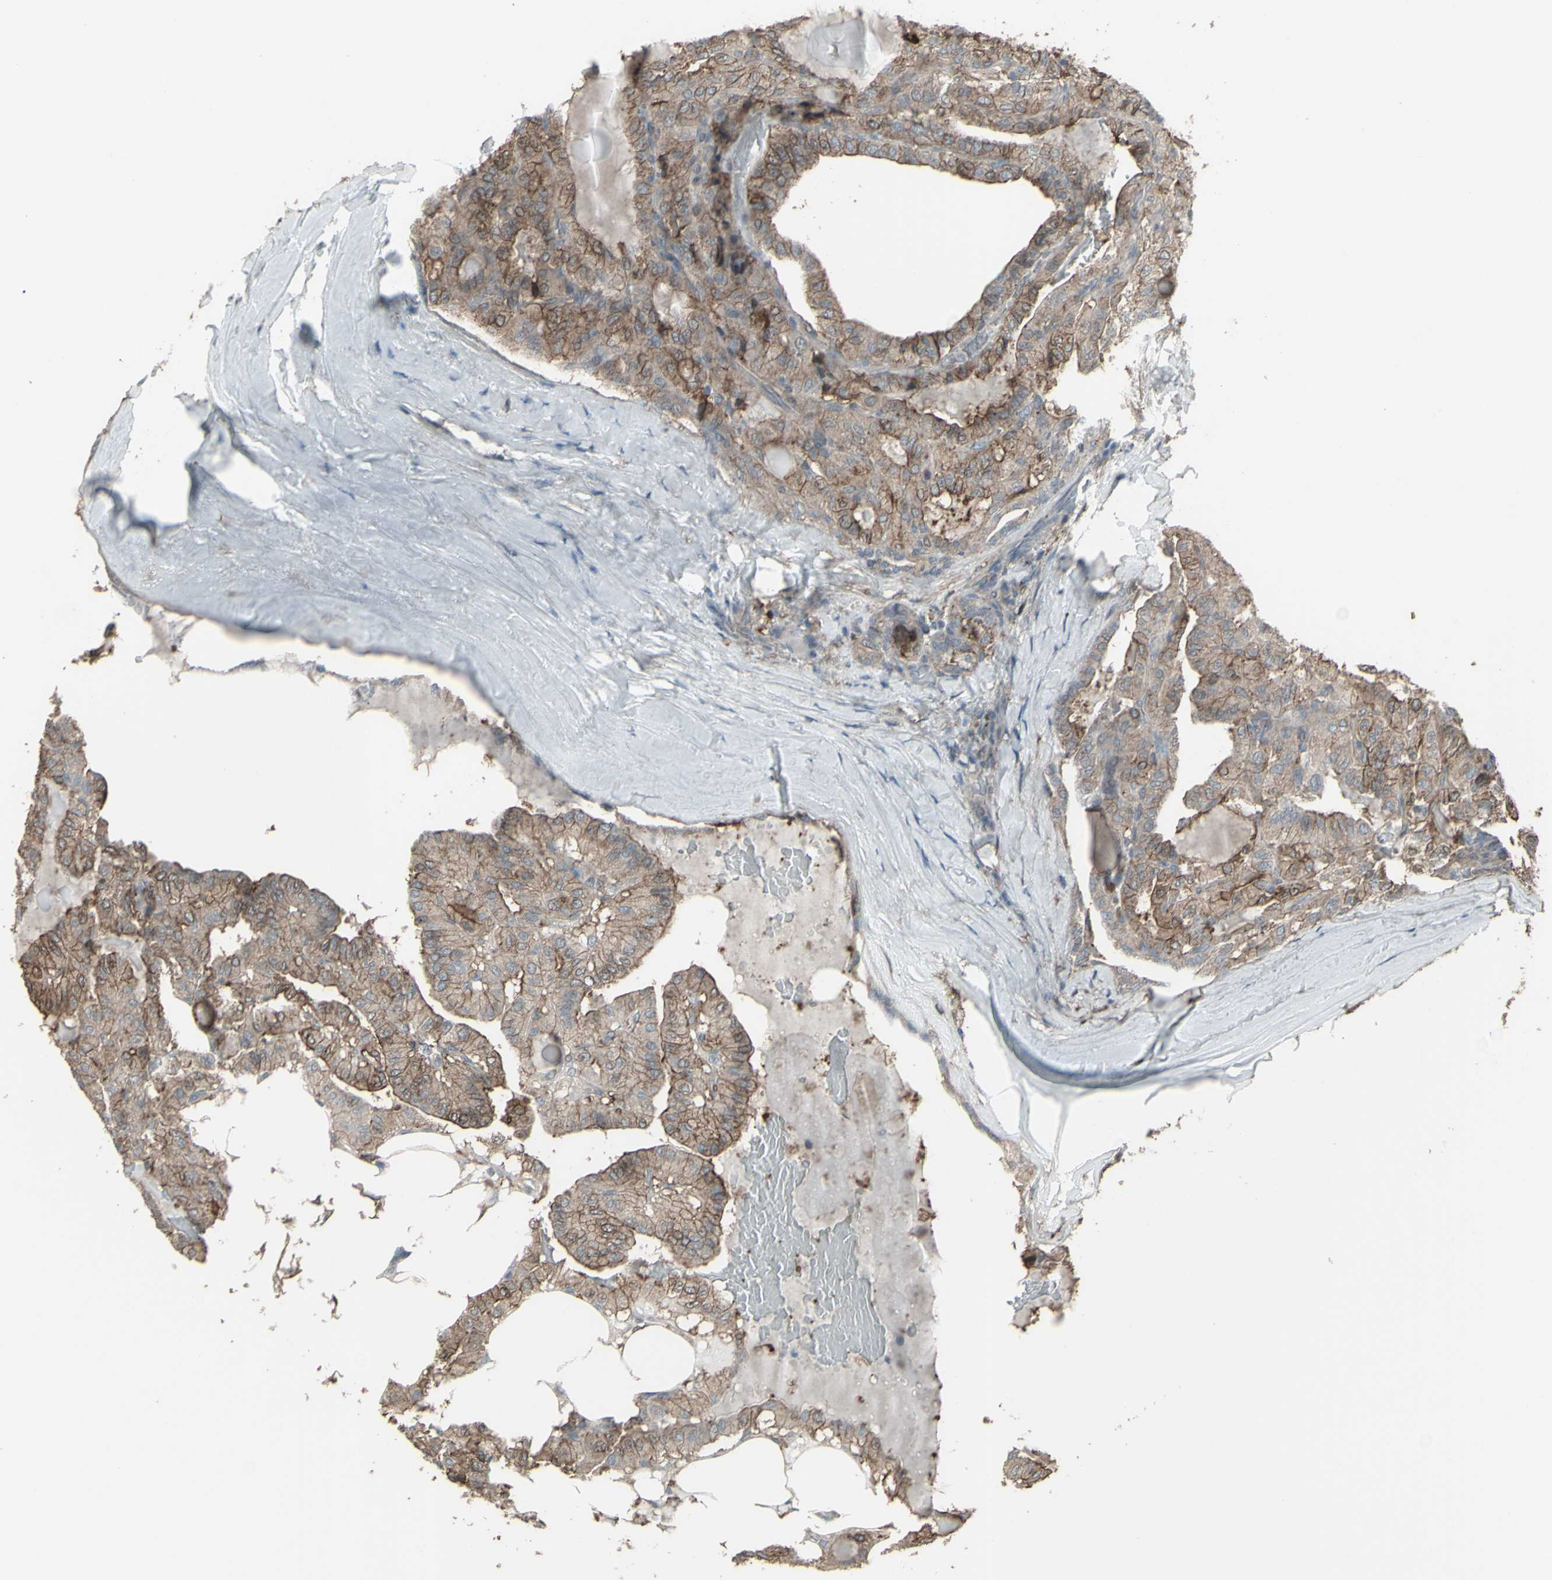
{"staining": {"intensity": "moderate", "quantity": ">75%", "location": "cytoplasmic/membranous"}, "tissue": "thyroid cancer", "cell_type": "Tumor cells", "image_type": "cancer", "snomed": [{"axis": "morphology", "description": "Papillary adenocarcinoma, NOS"}, {"axis": "topography", "description": "Thyroid gland"}], "caption": "Tumor cells exhibit medium levels of moderate cytoplasmic/membranous positivity in approximately >75% of cells in human thyroid cancer.", "gene": "SMO", "patient": {"sex": "male", "age": 77}}